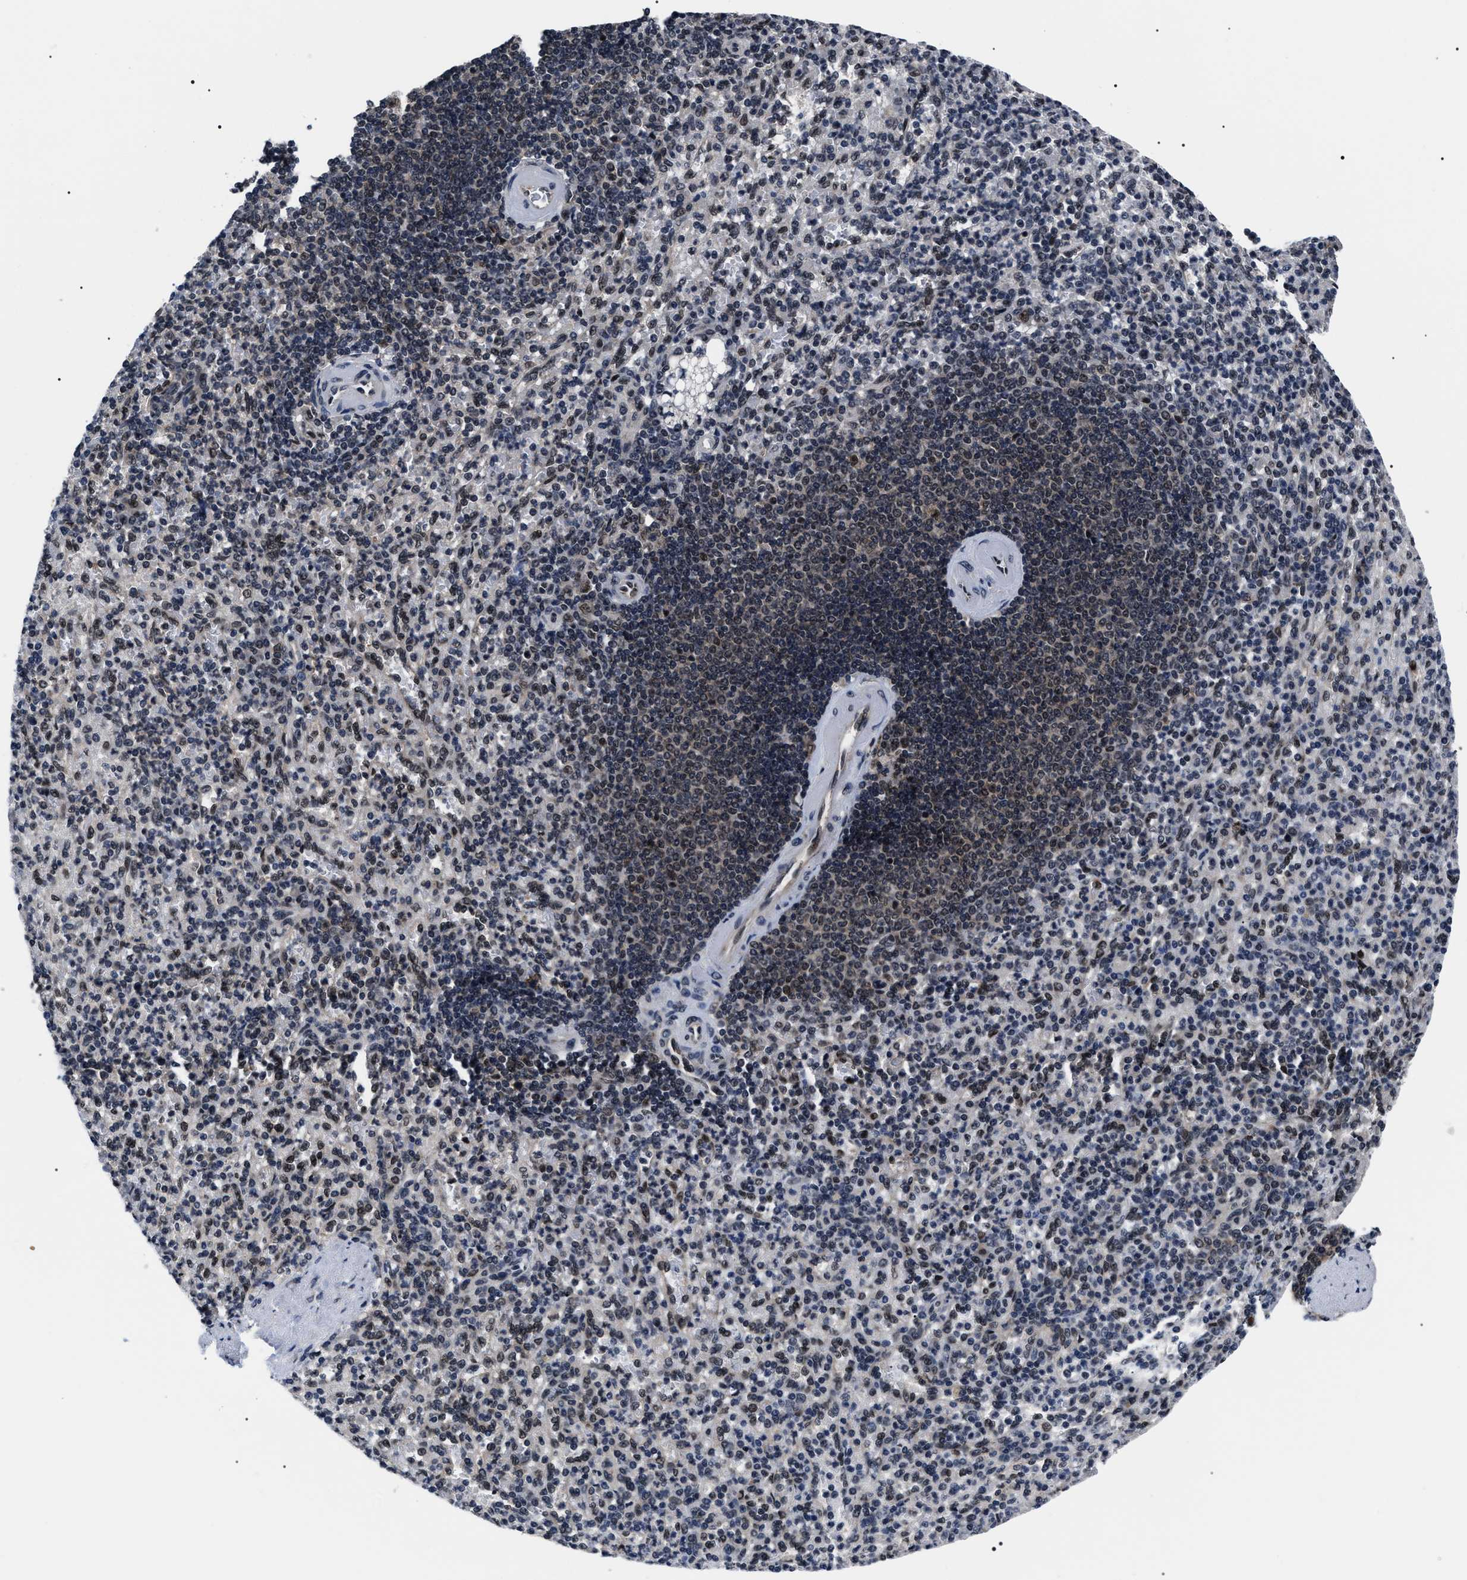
{"staining": {"intensity": "moderate", "quantity": "25%-75%", "location": "nuclear"}, "tissue": "spleen", "cell_type": "Cells in red pulp", "image_type": "normal", "snomed": [{"axis": "morphology", "description": "Normal tissue, NOS"}, {"axis": "topography", "description": "Spleen"}], "caption": "About 25%-75% of cells in red pulp in normal human spleen reveal moderate nuclear protein positivity as visualized by brown immunohistochemical staining.", "gene": "CSNK2A1", "patient": {"sex": "female", "age": 74}}